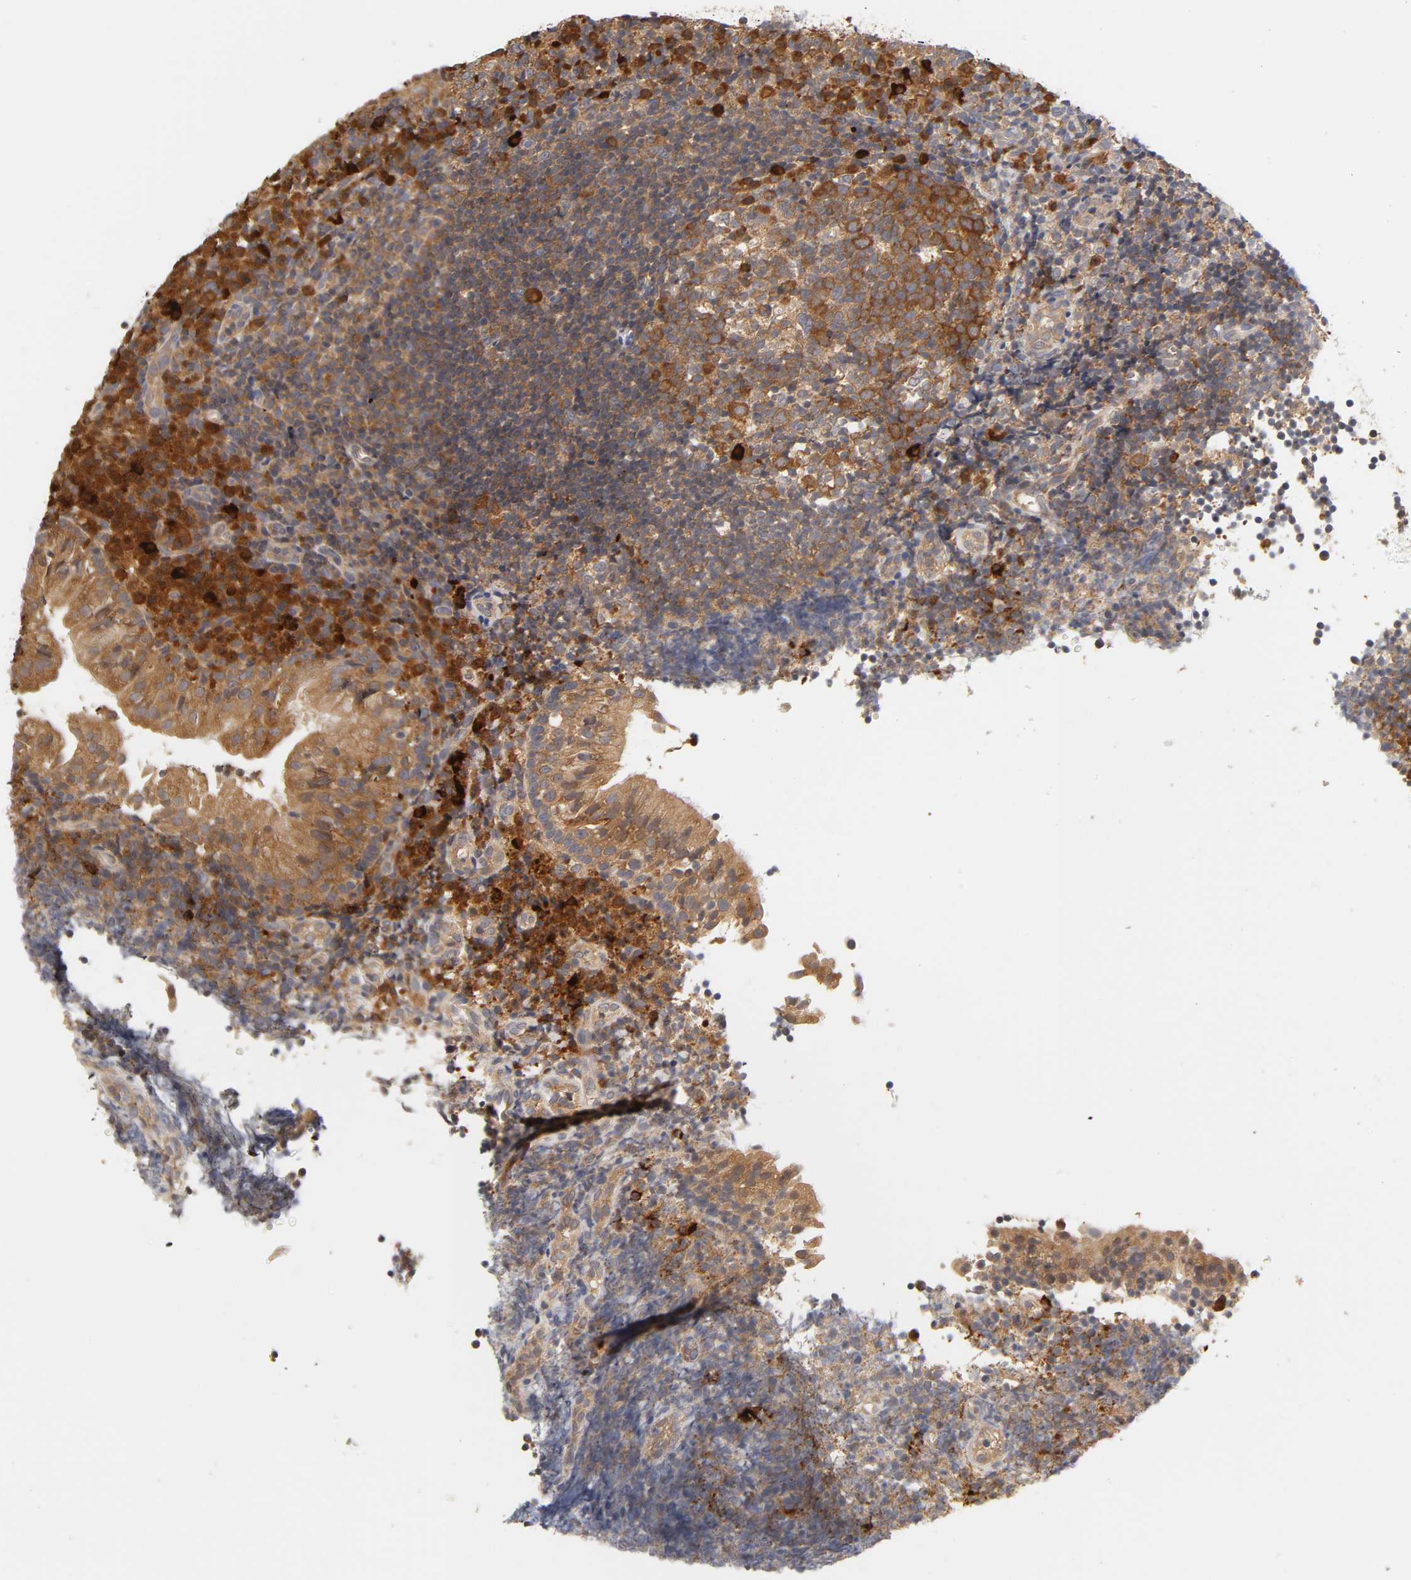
{"staining": {"intensity": "strong", "quantity": ">75%", "location": "cytoplasmic/membranous"}, "tissue": "tonsil", "cell_type": "Germinal center cells", "image_type": "normal", "snomed": [{"axis": "morphology", "description": "Normal tissue, NOS"}, {"axis": "topography", "description": "Tonsil"}], "caption": "This photomicrograph displays immunohistochemistry (IHC) staining of benign tonsil, with high strong cytoplasmic/membranous expression in about >75% of germinal center cells.", "gene": "RPS29", "patient": {"sex": "female", "age": 40}}